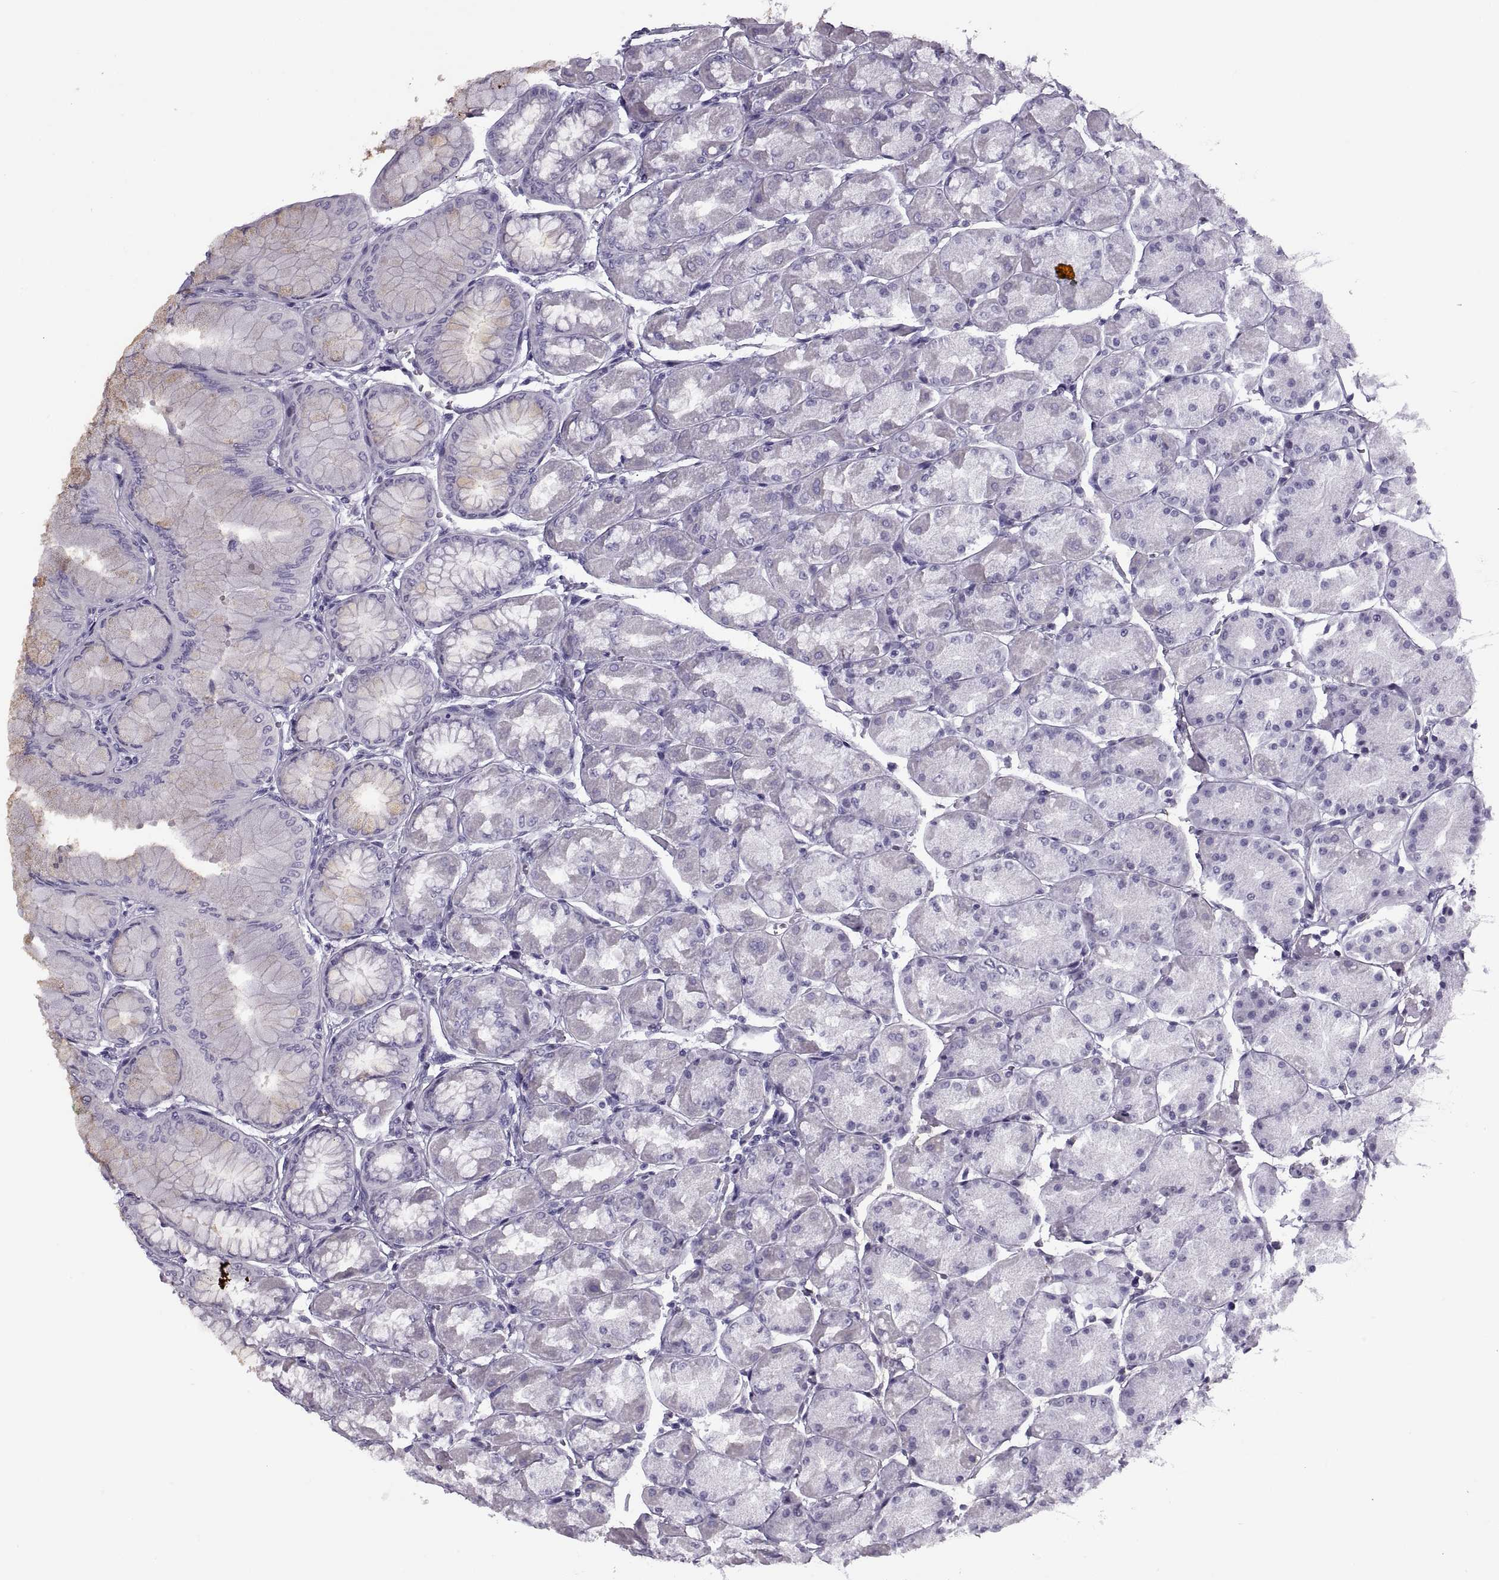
{"staining": {"intensity": "weak", "quantity": "<25%", "location": "cytoplasmic/membranous"}, "tissue": "stomach", "cell_type": "Glandular cells", "image_type": "normal", "snomed": [{"axis": "morphology", "description": "Normal tissue, NOS"}, {"axis": "topography", "description": "Stomach, upper"}], "caption": "A high-resolution photomicrograph shows IHC staining of benign stomach, which displays no significant staining in glandular cells. (DAB (3,3'-diaminobenzidine) IHC, high magnification).", "gene": "RLBP1", "patient": {"sex": "male", "age": 60}}